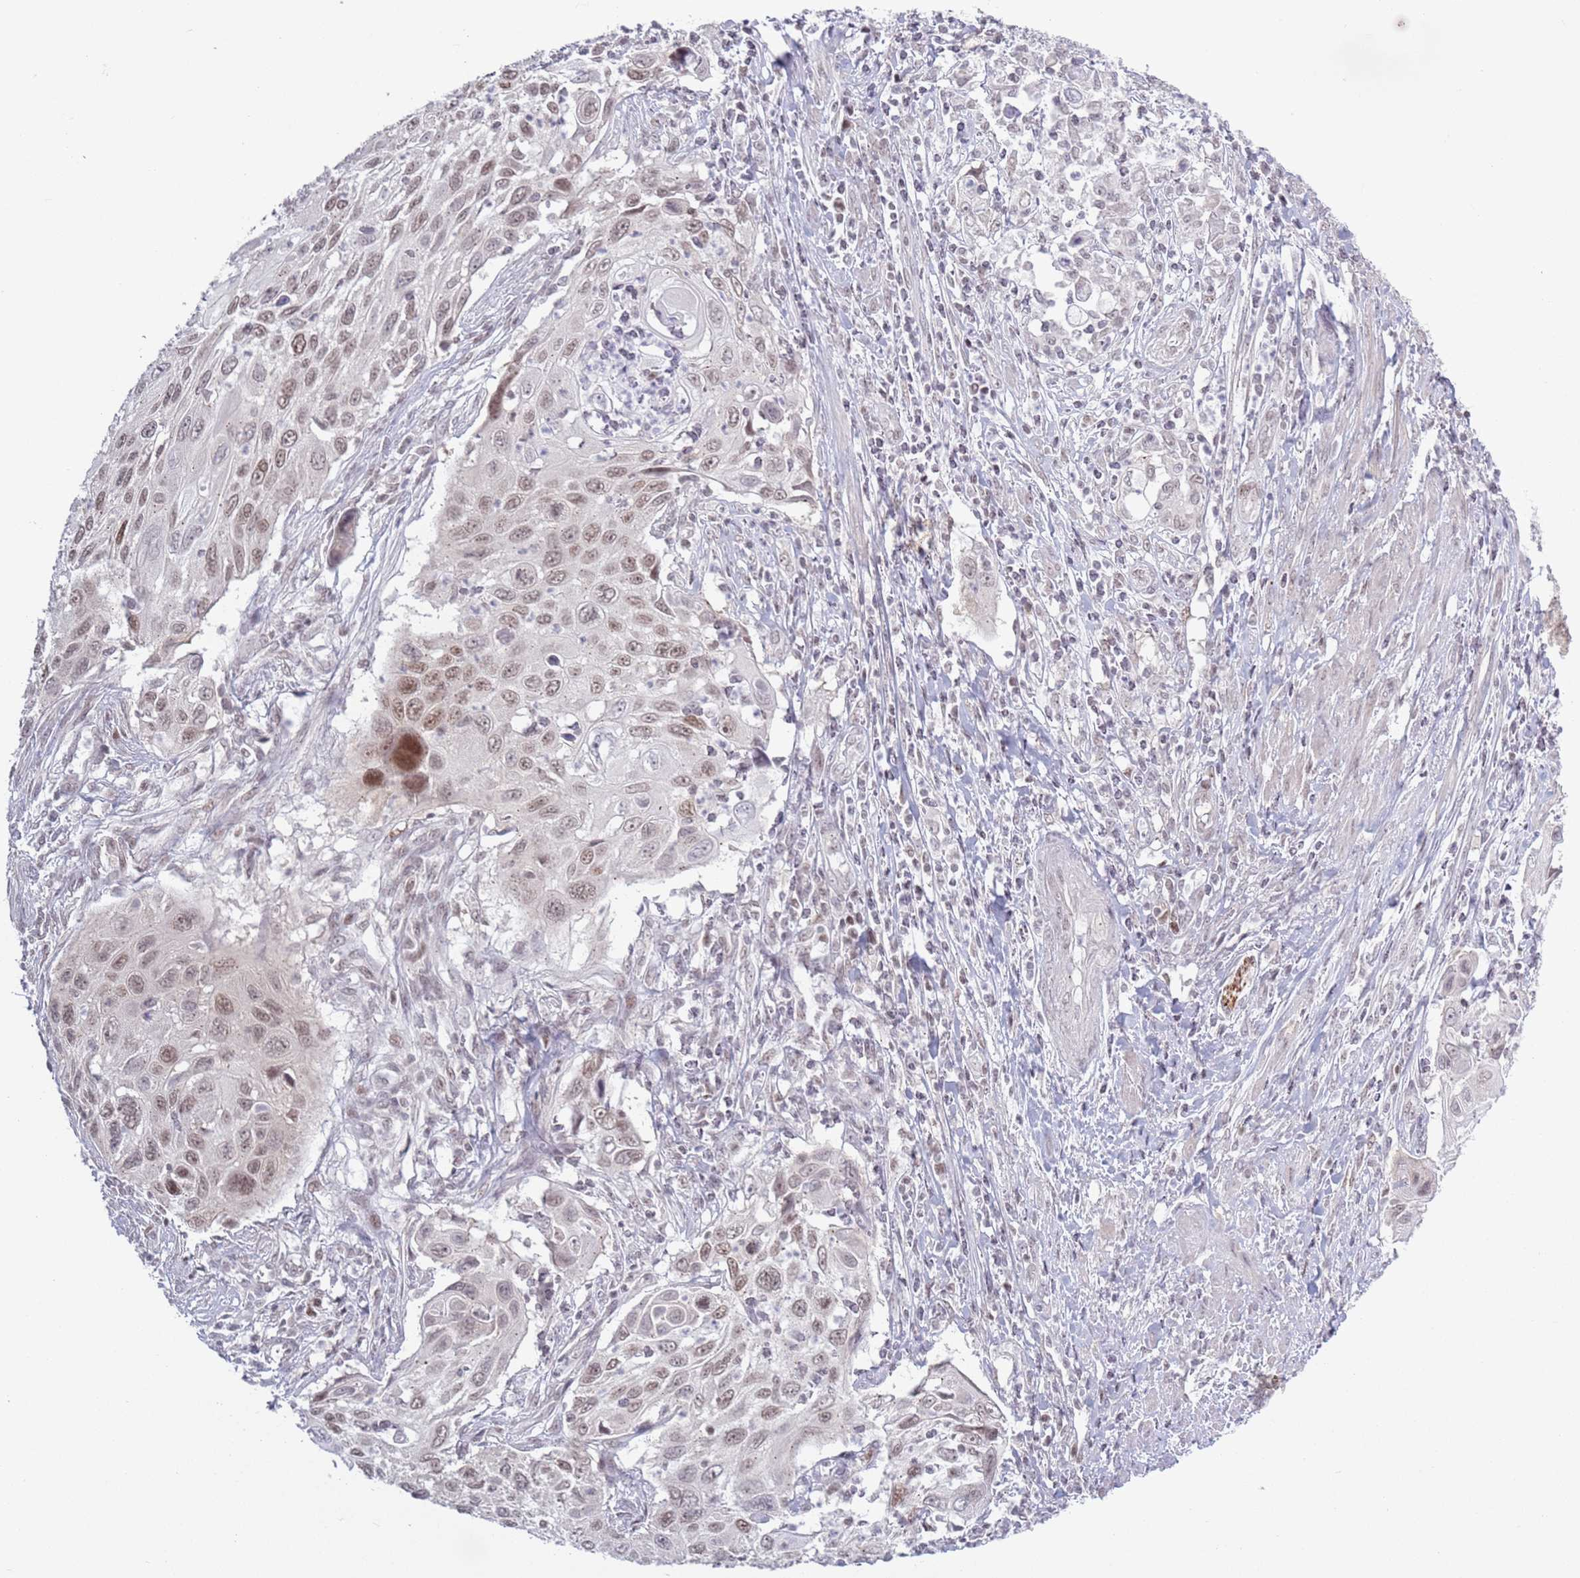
{"staining": {"intensity": "moderate", "quantity": "25%-75%", "location": "nuclear"}, "tissue": "cervical cancer", "cell_type": "Tumor cells", "image_type": "cancer", "snomed": [{"axis": "morphology", "description": "Squamous cell carcinoma, NOS"}, {"axis": "topography", "description": "Cervix"}], "caption": "Cervical cancer was stained to show a protein in brown. There is medium levels of moderate nuclear staining in about 25%-75% of tumor cells.", "gene": "MRPL34", "patient": {"sex": "female", "age": 70}}